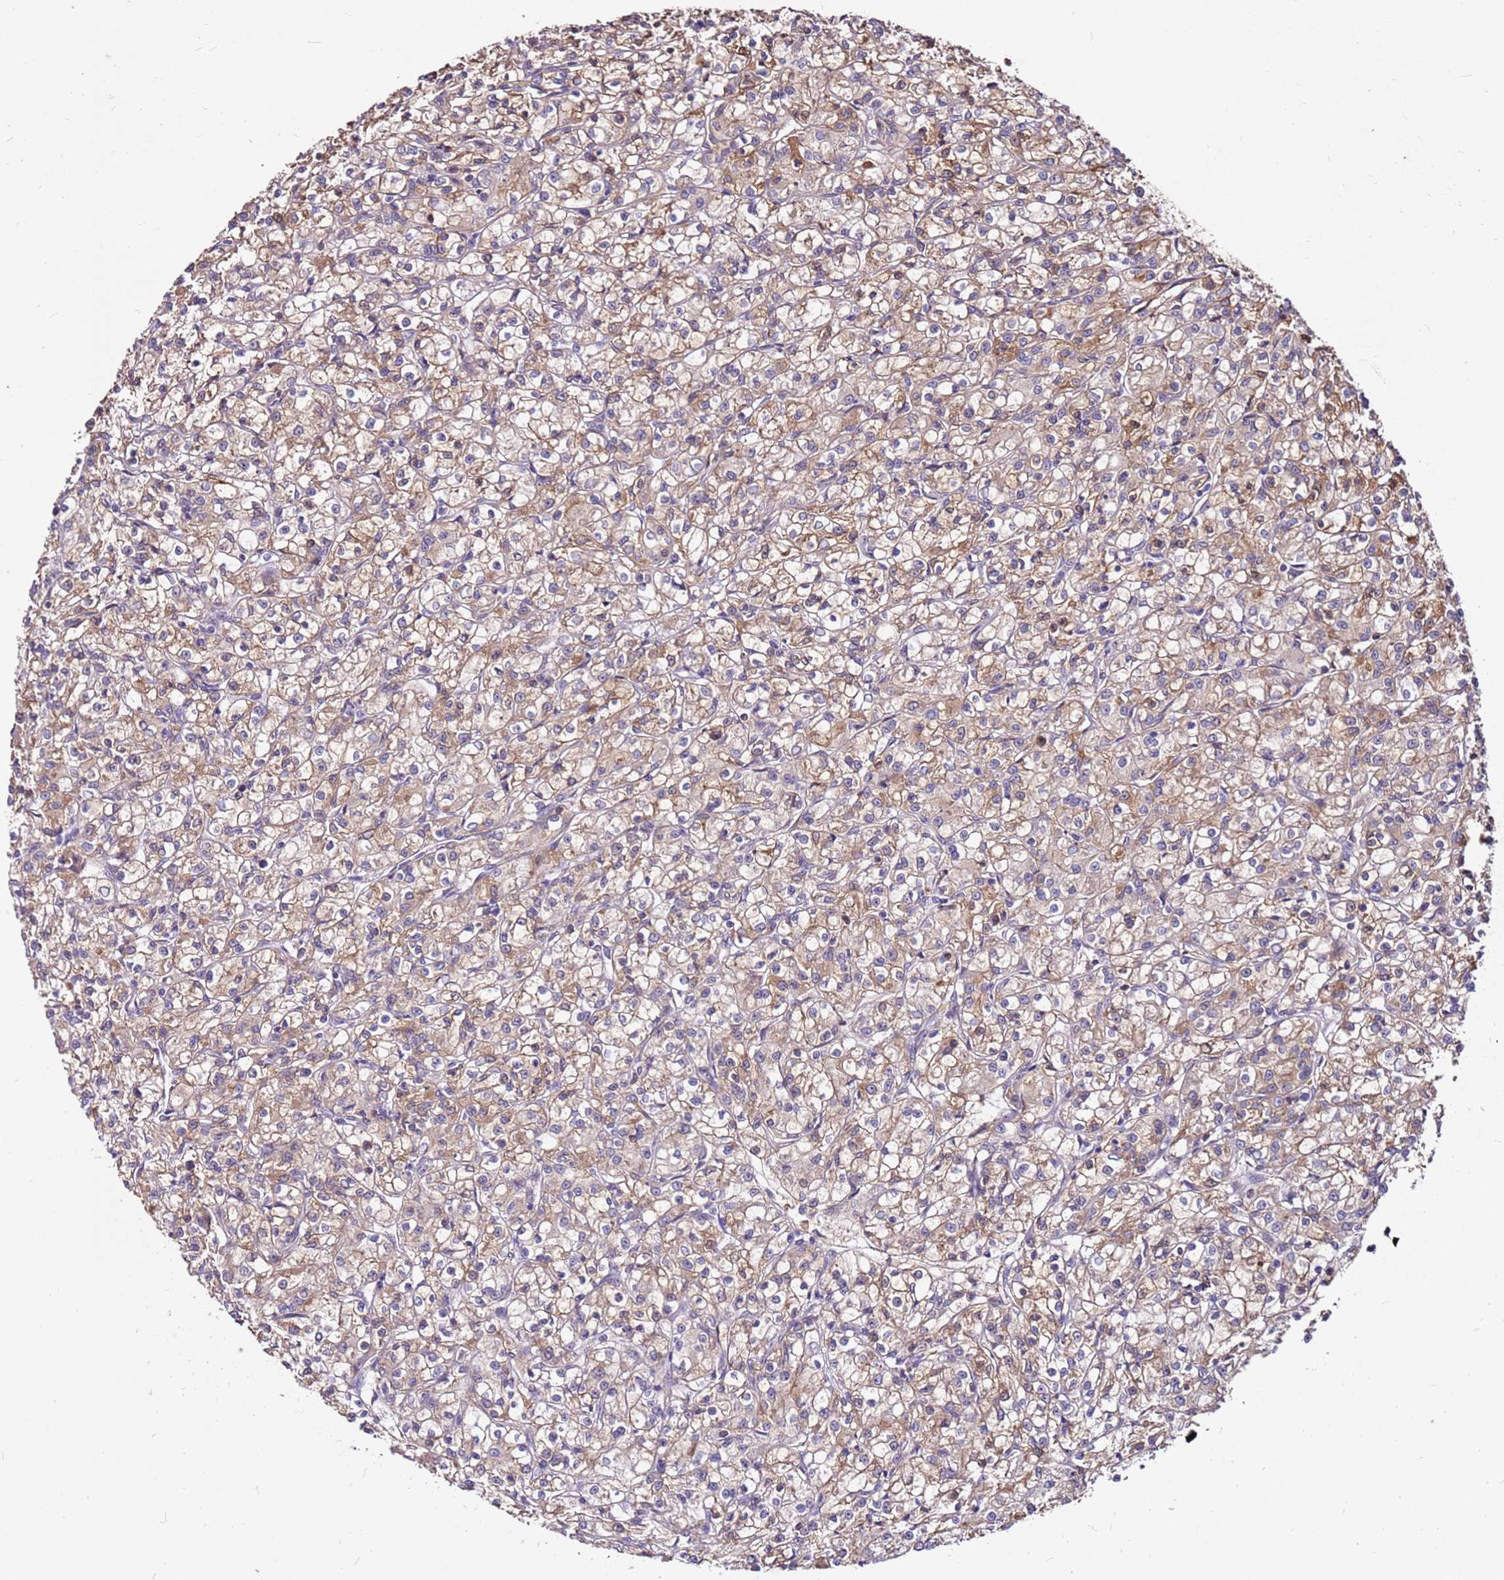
{"staining": {"intensity": "moderate", "quantity": ">75%", "location": "cytoplasmic/membranous"}, "tissue": "renal cancer", "cell_type": "Tumor cells", "image_type": "cancer", "snomed": [{"axis": "morphology", "description": "Adenocarcinoma, NOS"}, {"axis": "topography", "description": "Kidney"}], "caption": "Protein expression analysis of renal cancer shows moderate cytoplasmic/membranous staining in approximately >75% of tumor cells.", "gene": "ALDH1A3", "patient": {"sex": "female", "age": 59}}